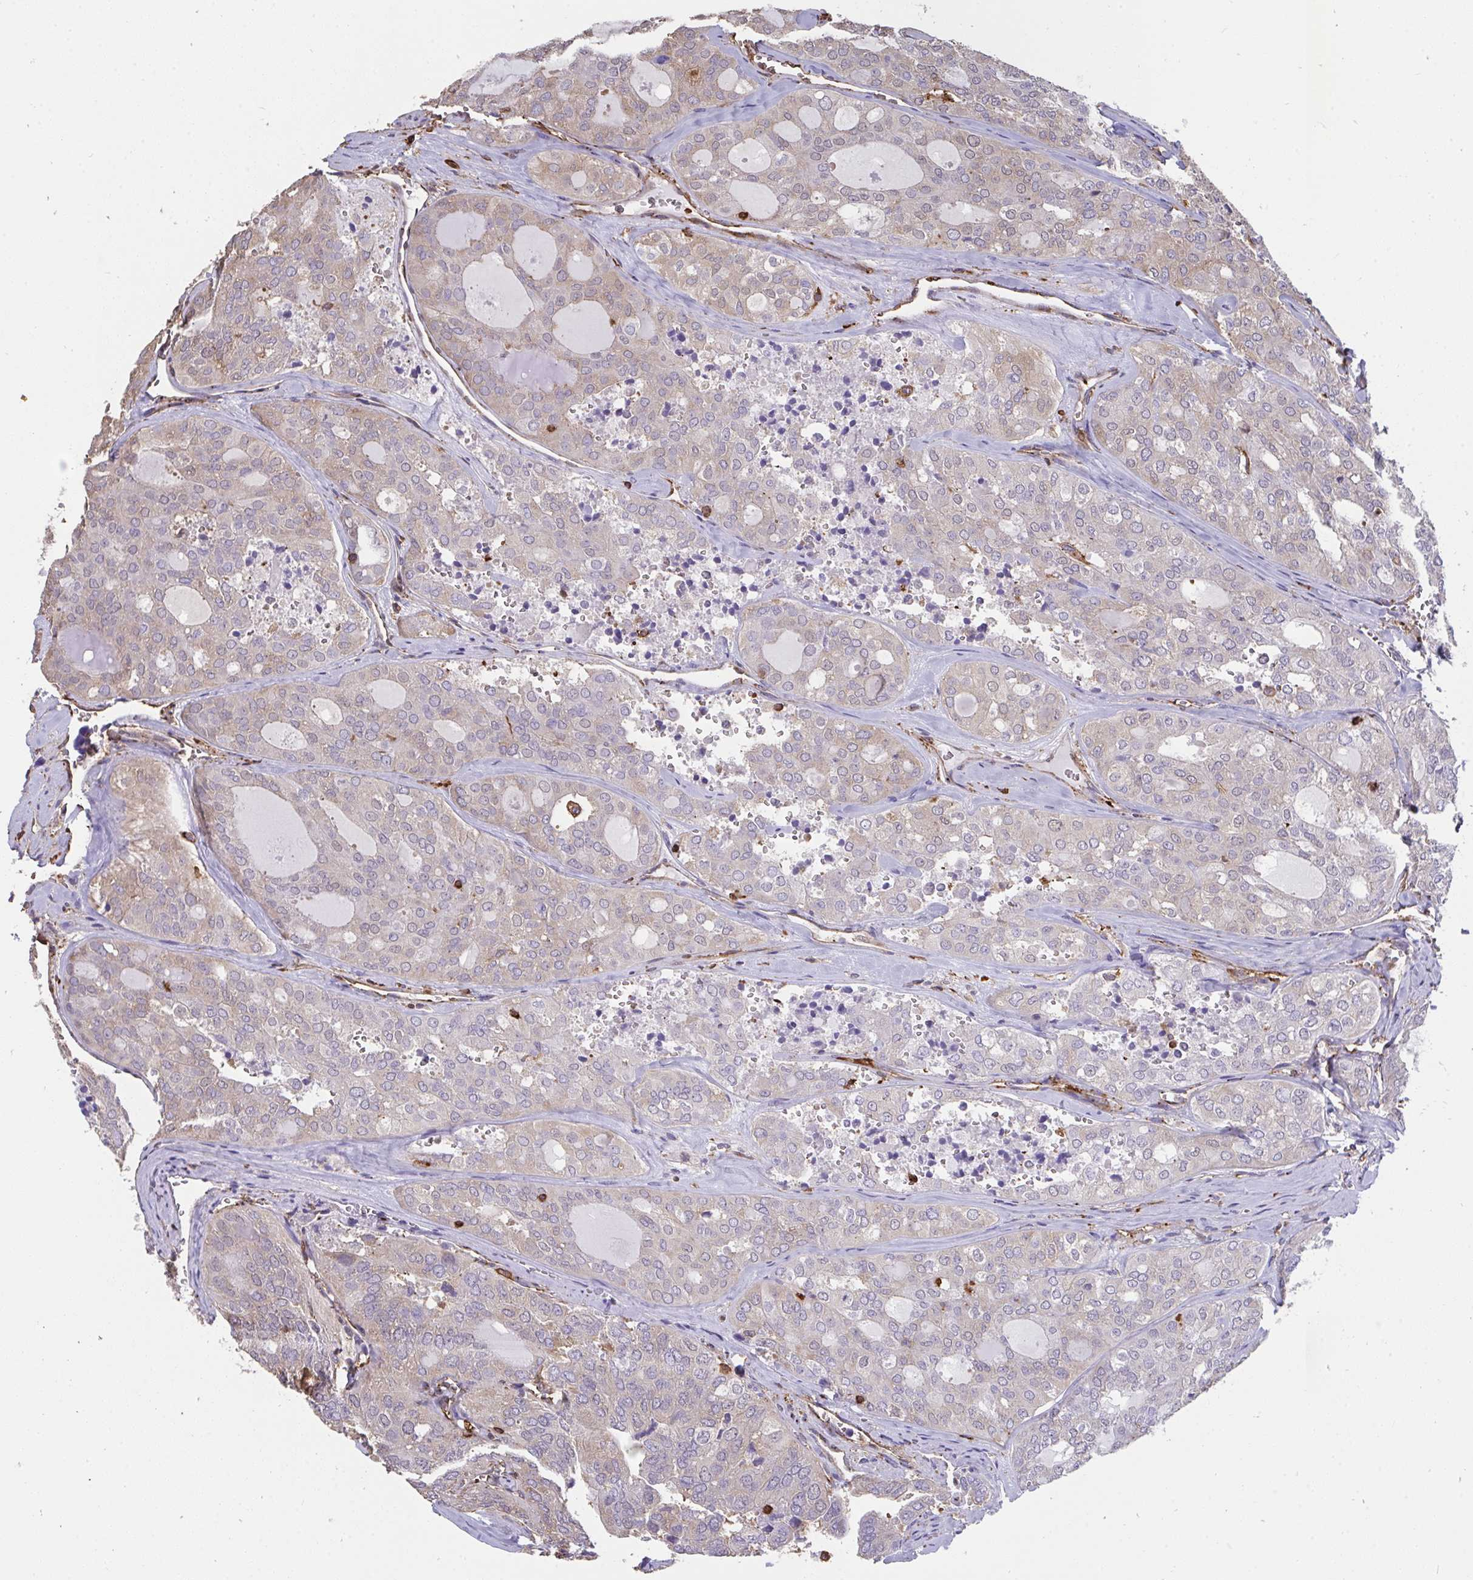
{"staining": {"intensity": "negative", "quantity": "none", "location": "none"}, "tissue": "thyroid cancer", "cell_type": "Tumor cells", "image_type": "cancer", "snomed": [{"axis": "morphology", "description": "Follicular adenoma carcinoma, NOS"}, {"axis": "topography", "description": "Thyroid gland"}], "caption": "Tumor cells are negative for protein expression in human thyroid cancer.", "gene": "CFL1", "patient": {"sex": "male", "age": 75}}